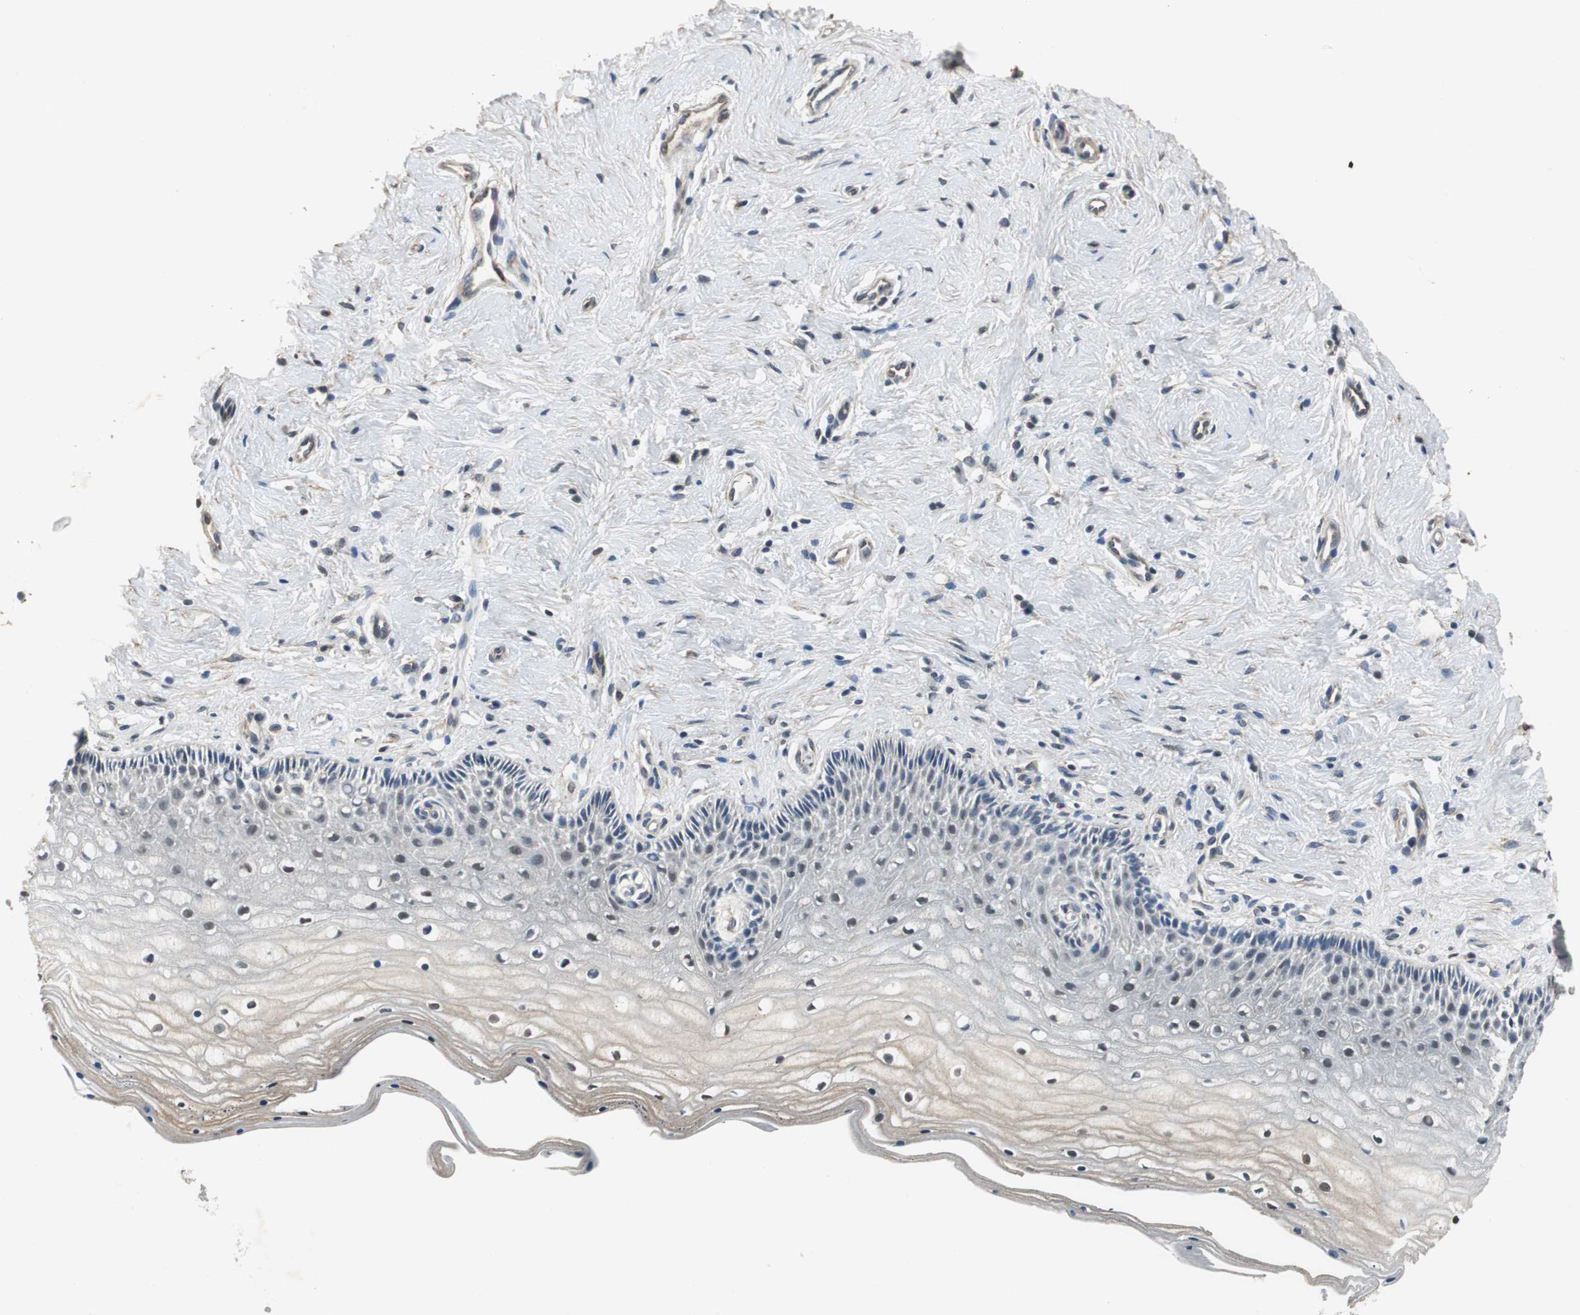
{"staining": {"intensity": "negative", "quantity": "none", "location": "none"}, "tissue": "cervix", "cell_type": "Squamous epithelial cells", "image_type": "normal", "snomed": [{"axis": "morphology", "description": "Normal tissue, NOS"}, {"axis": "topography", "description": "Cervix"}], "caption": "Squamous epithelial cells are negative for protein expression in unremarkable human cervix. The staining was performed using DAB to visualize the protein expression in brown, while the nuclei were stained in blue with hematoxylin (Magnification: 20x).", "gene": "PSMB4", "patient": {"sex": "female", "age": 46}}